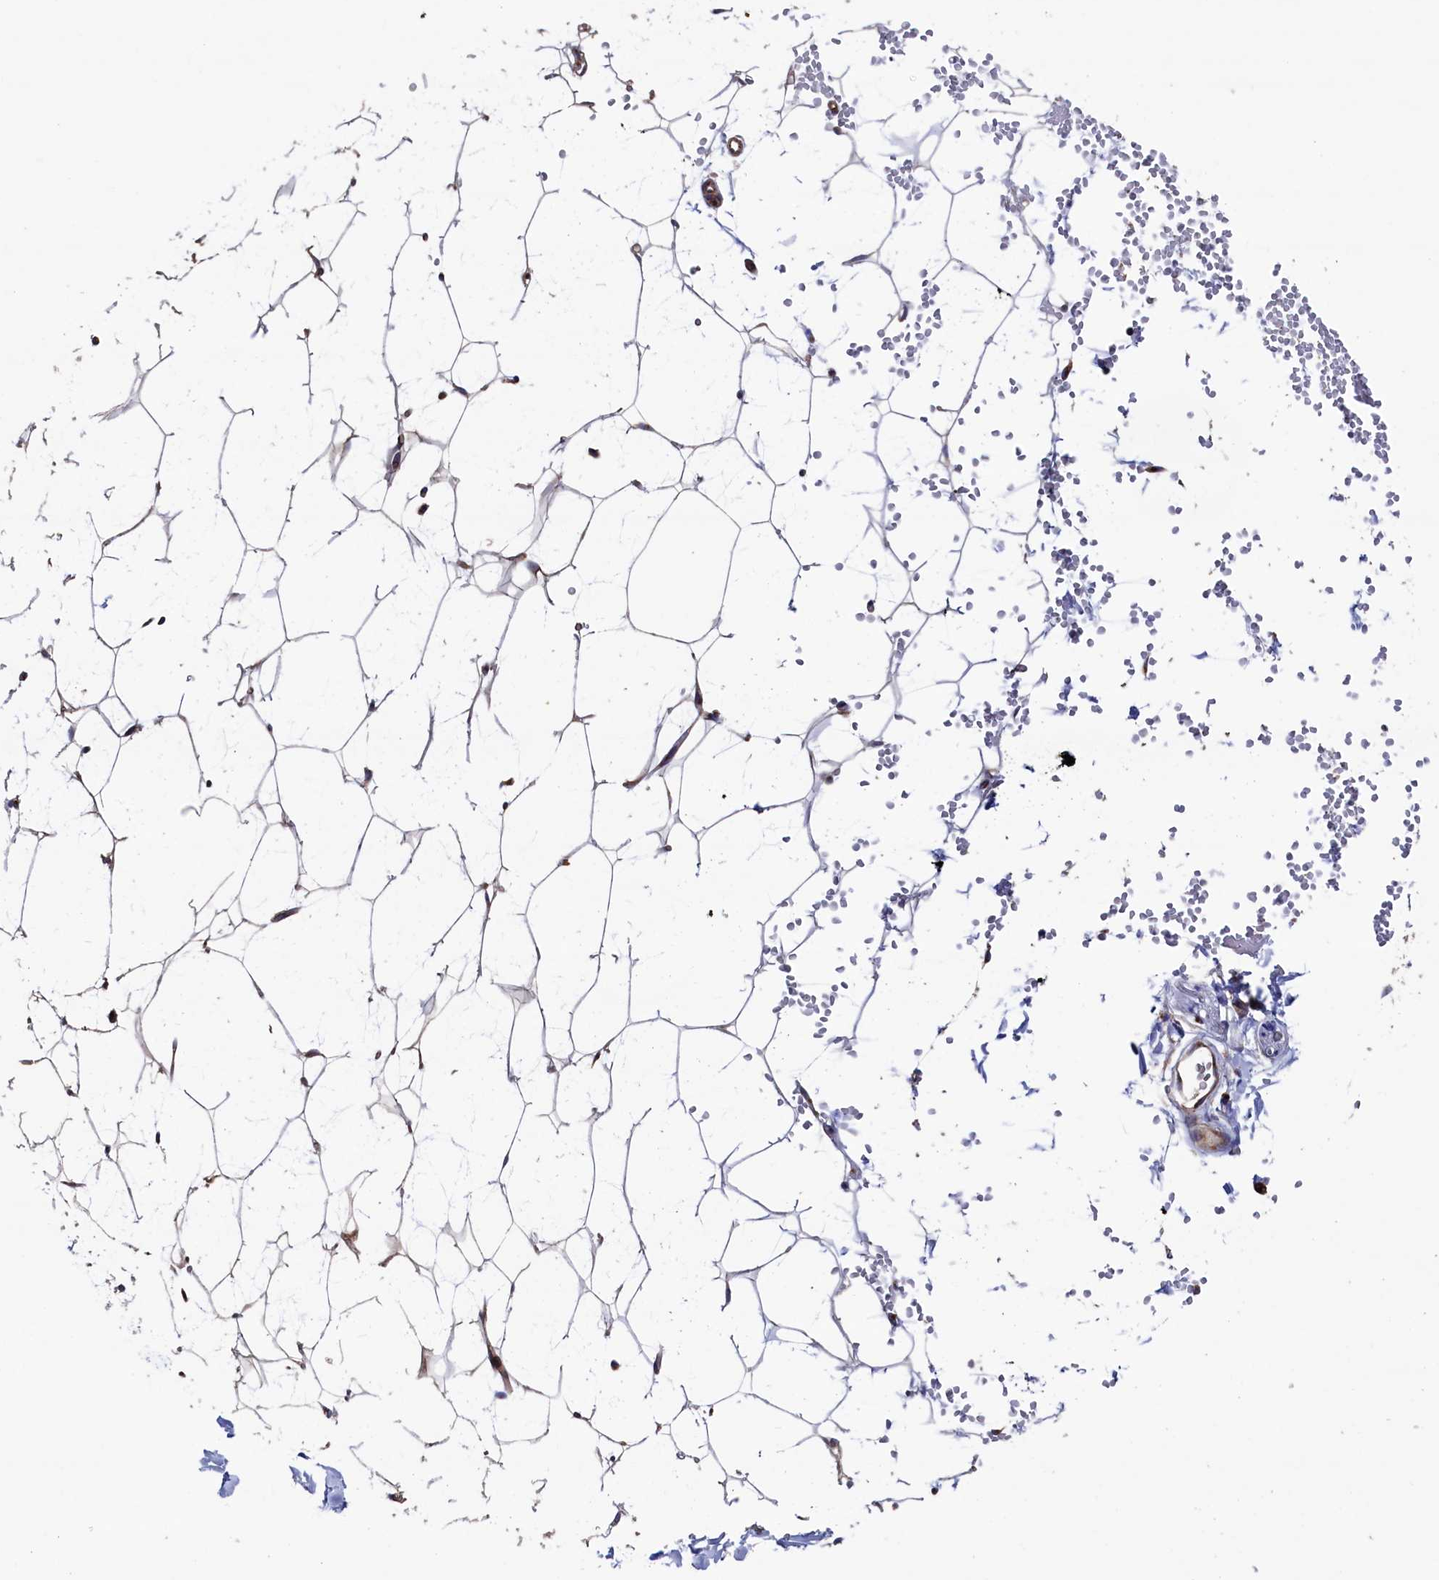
{"staining": {"intensity": "moderate", "quantity": "<25%", "location": "cytoplasmic/membranous"}, "tissue": "adipose tissue", "cell_type": "Adipocytes", "image_type": "normal", "snomed": [{"axis": "morphology", "description": "Normal tissue, NOS"}, {"axis": "topography", "description": "Breast"}], "caption": "IHC image of normal adipose tissue stained for a protein (brown), which shows low levels of moderate cytoplasmic/membranous expression in approximately <25% of adipocytes.", "gene": "PRRC1", "patient": {"sex": "female", "age": 23}}